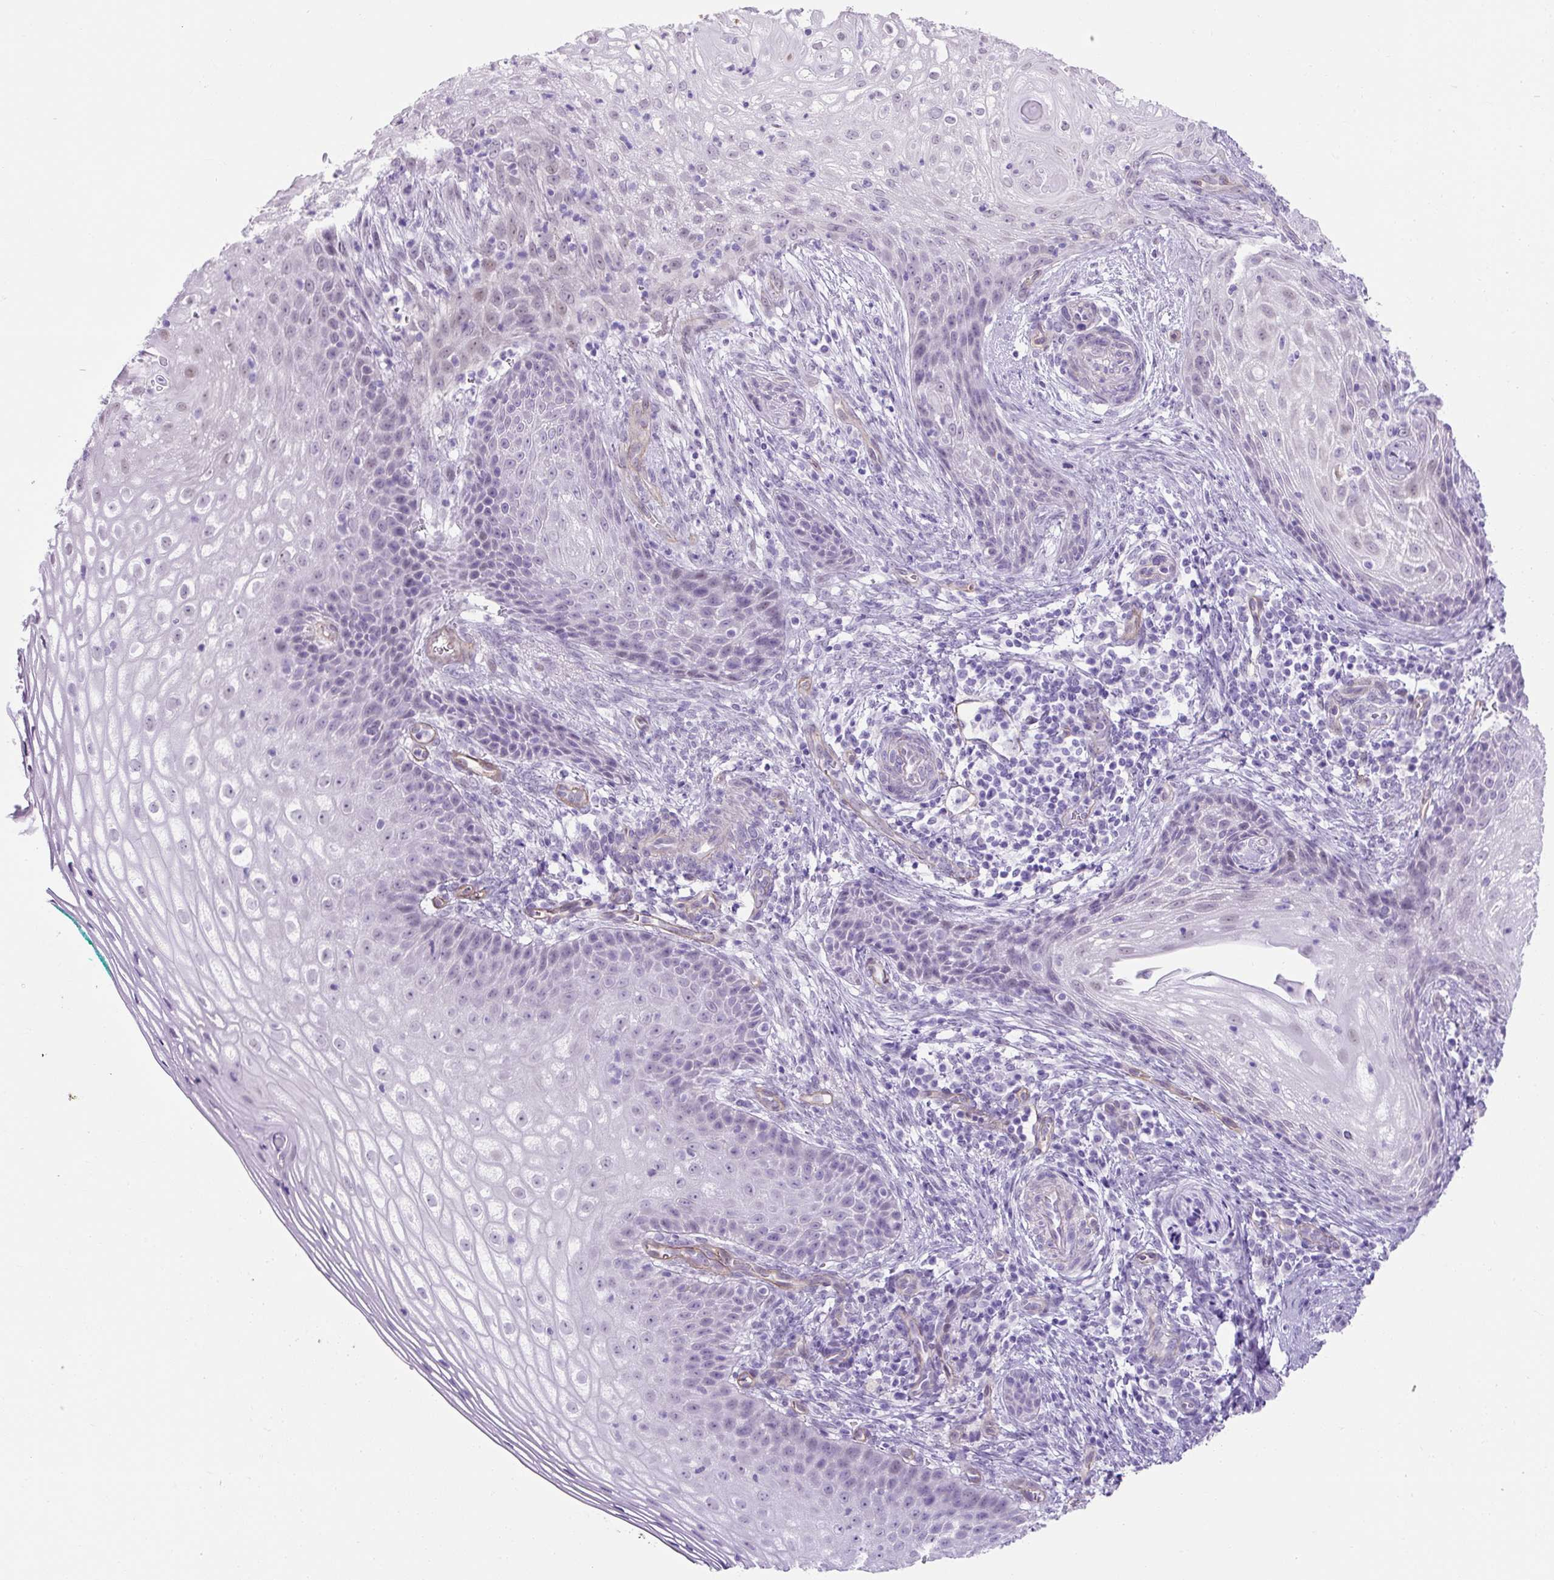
{"staining": {"intensity": "negative", "quantity": "none", "location": "none"}, "tissue": "cervical cancer", "cell_type": "Tumor cells", "image_type": "cancer", "snomed": [{"axis": "morphology", "description": "Squamous cell carcinoma, NOS"}, {"axis": "topography", "description": "Cervix"}], "caption": "Tumor cells show no significant protein positivity in cervical cancer (squamous cell carcinoma). (DAB immunohistochemistry with hematoxylin counter stain).", "gene": "KRT12", "patient": {"sex": "female", "age": 30}}